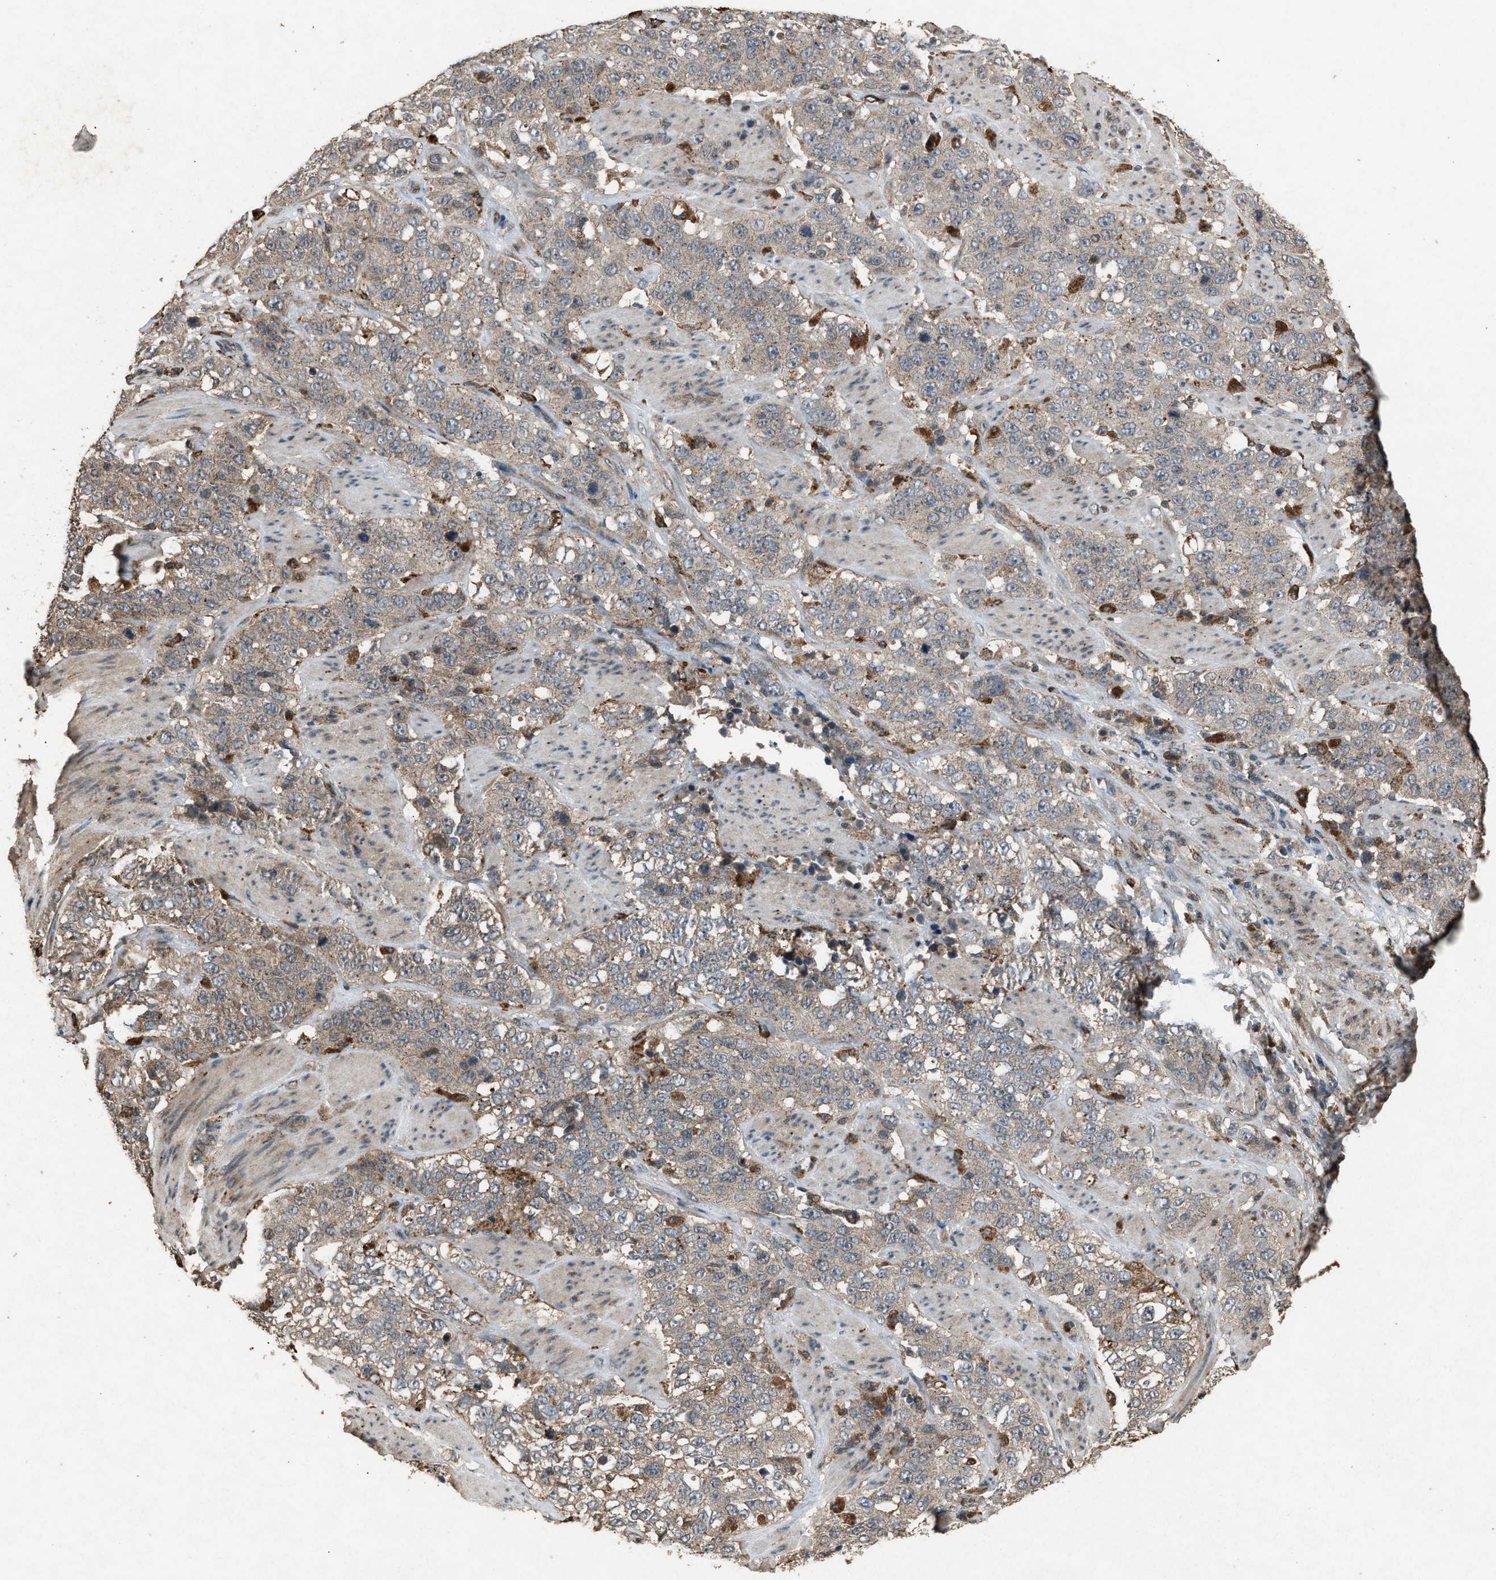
{"staining": {"intensity": "weak", "quantity": ">75%", "location": "cytoplasmic/membranous"}, "tissue": "stomach cancer", "cell_type": "Tumor cells", "image_type": "cancer", "snomed": [{"axis": "morphology", "description": "Adenocarcinoma, NOS"}, {"axis": "topography", "description": "Stomach"}], "caption": "Stomach cancer stained for a protein (brown) exhibits weak cytoplasmic/membranous positive staining in about >75% of tumor cells.", "gene": "PSMD1", "patient": {"sex": "male", "age": 48}}